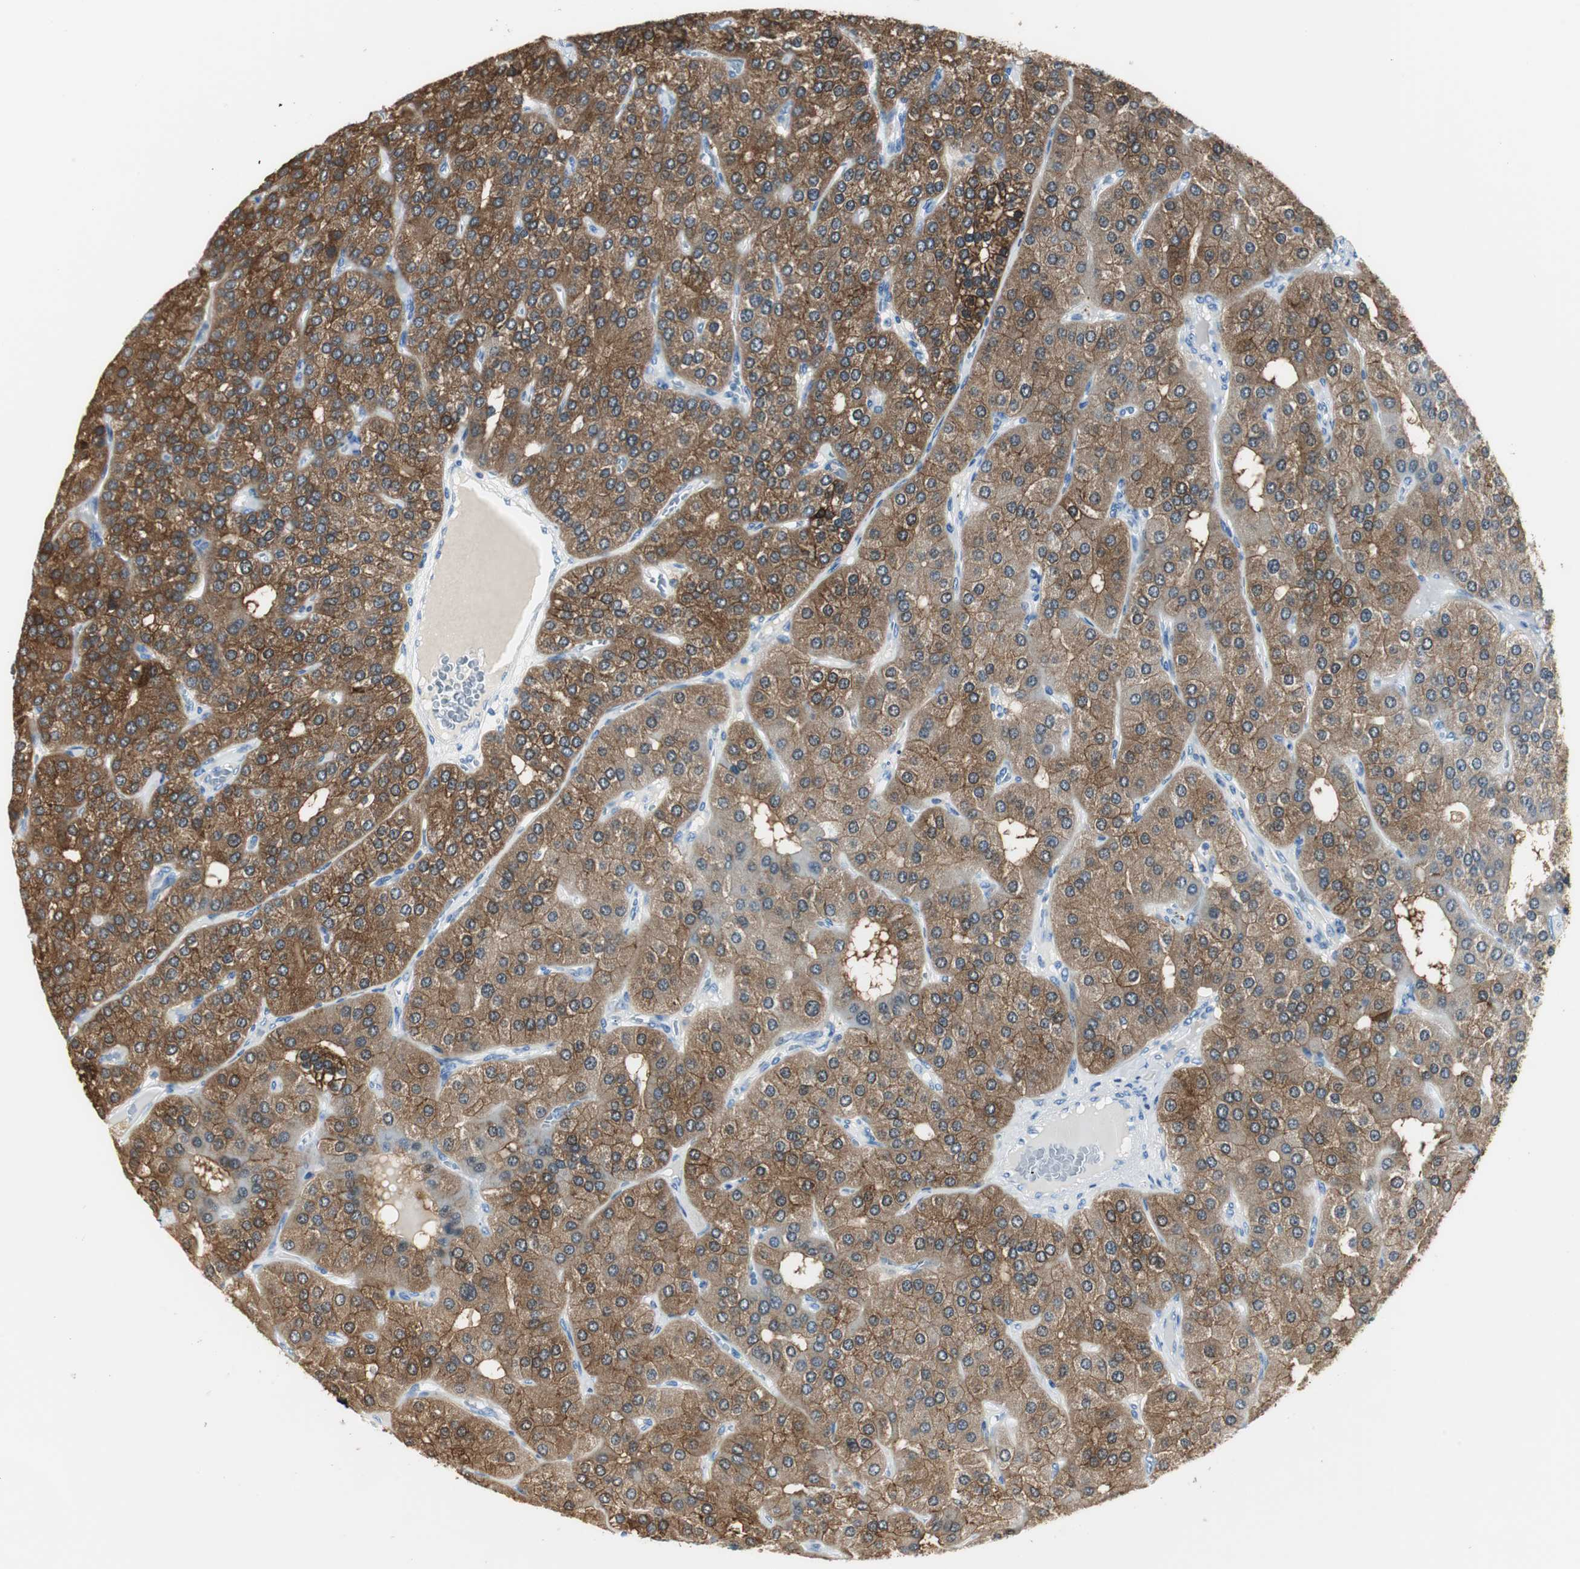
{"staining": {"intensity": "strong", "quantity": ">75%", "location": "cytoplasmic/membranous"}, "tissue": "parathyroid gland", "cell_type": "Glandular cells", "image_type": "normal", "snomed": [{"axis": "morphology", "description": "Normal tissue, NOS"}, {"axis": "morphology", "description": "Adenoma, NOS"}, {"axis": "topography", "description": "Parathyroid gland"}], "caption": "Protein expression analysis of benign human parathyroid gland reveals strong cytoplasmic/membranous positivity in about >75% of glandular cells. (DAB (3,3'-diaminobenzidine) = brown stain, brightfield microscopy at high magnification).", "gene": "FBP1", "patient": {"sex": "female", "age": 86}}